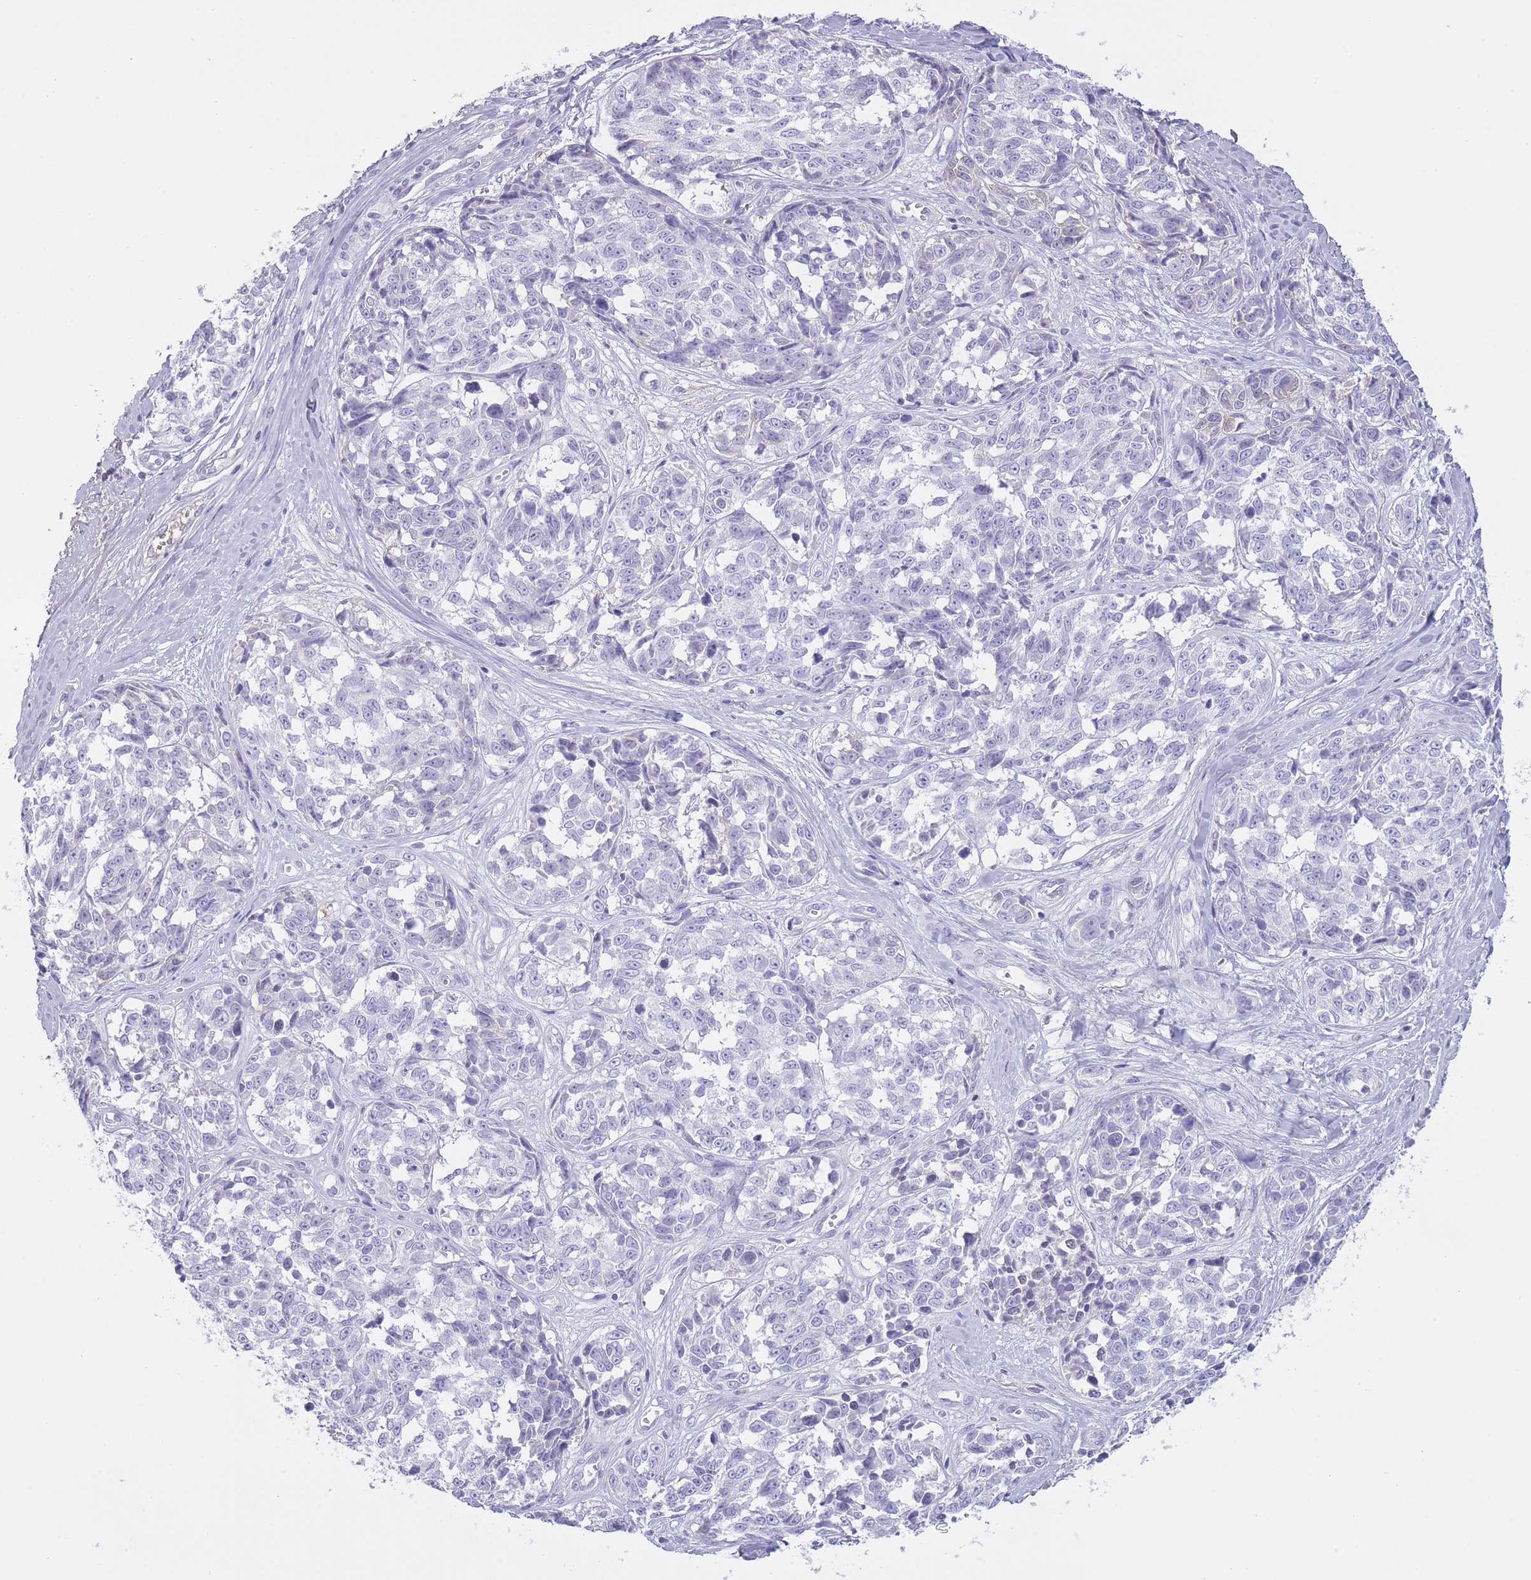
{"staining": {"intensity": "negative", "quantity": "none", "location": "none"}, "tissue": "melanoma", "cell_type": "Tumor cells", "image_type": "cancer", "snomed": [{"axis": "morphology", "description": "Normal tissue, NOS"}, {"axis": "morphology", "description": "Malignant melanoma, NOS"}, {"axis": "topography", "description": "Skin"}], "caption": "A high-resolution micrograph shows immunohistochemistry (IHC) staining of melanoma, which demonstrates no significant expression in tumor cells.", "gene": "AP3S2", "patient": {"sex": "female", "age": 64}}